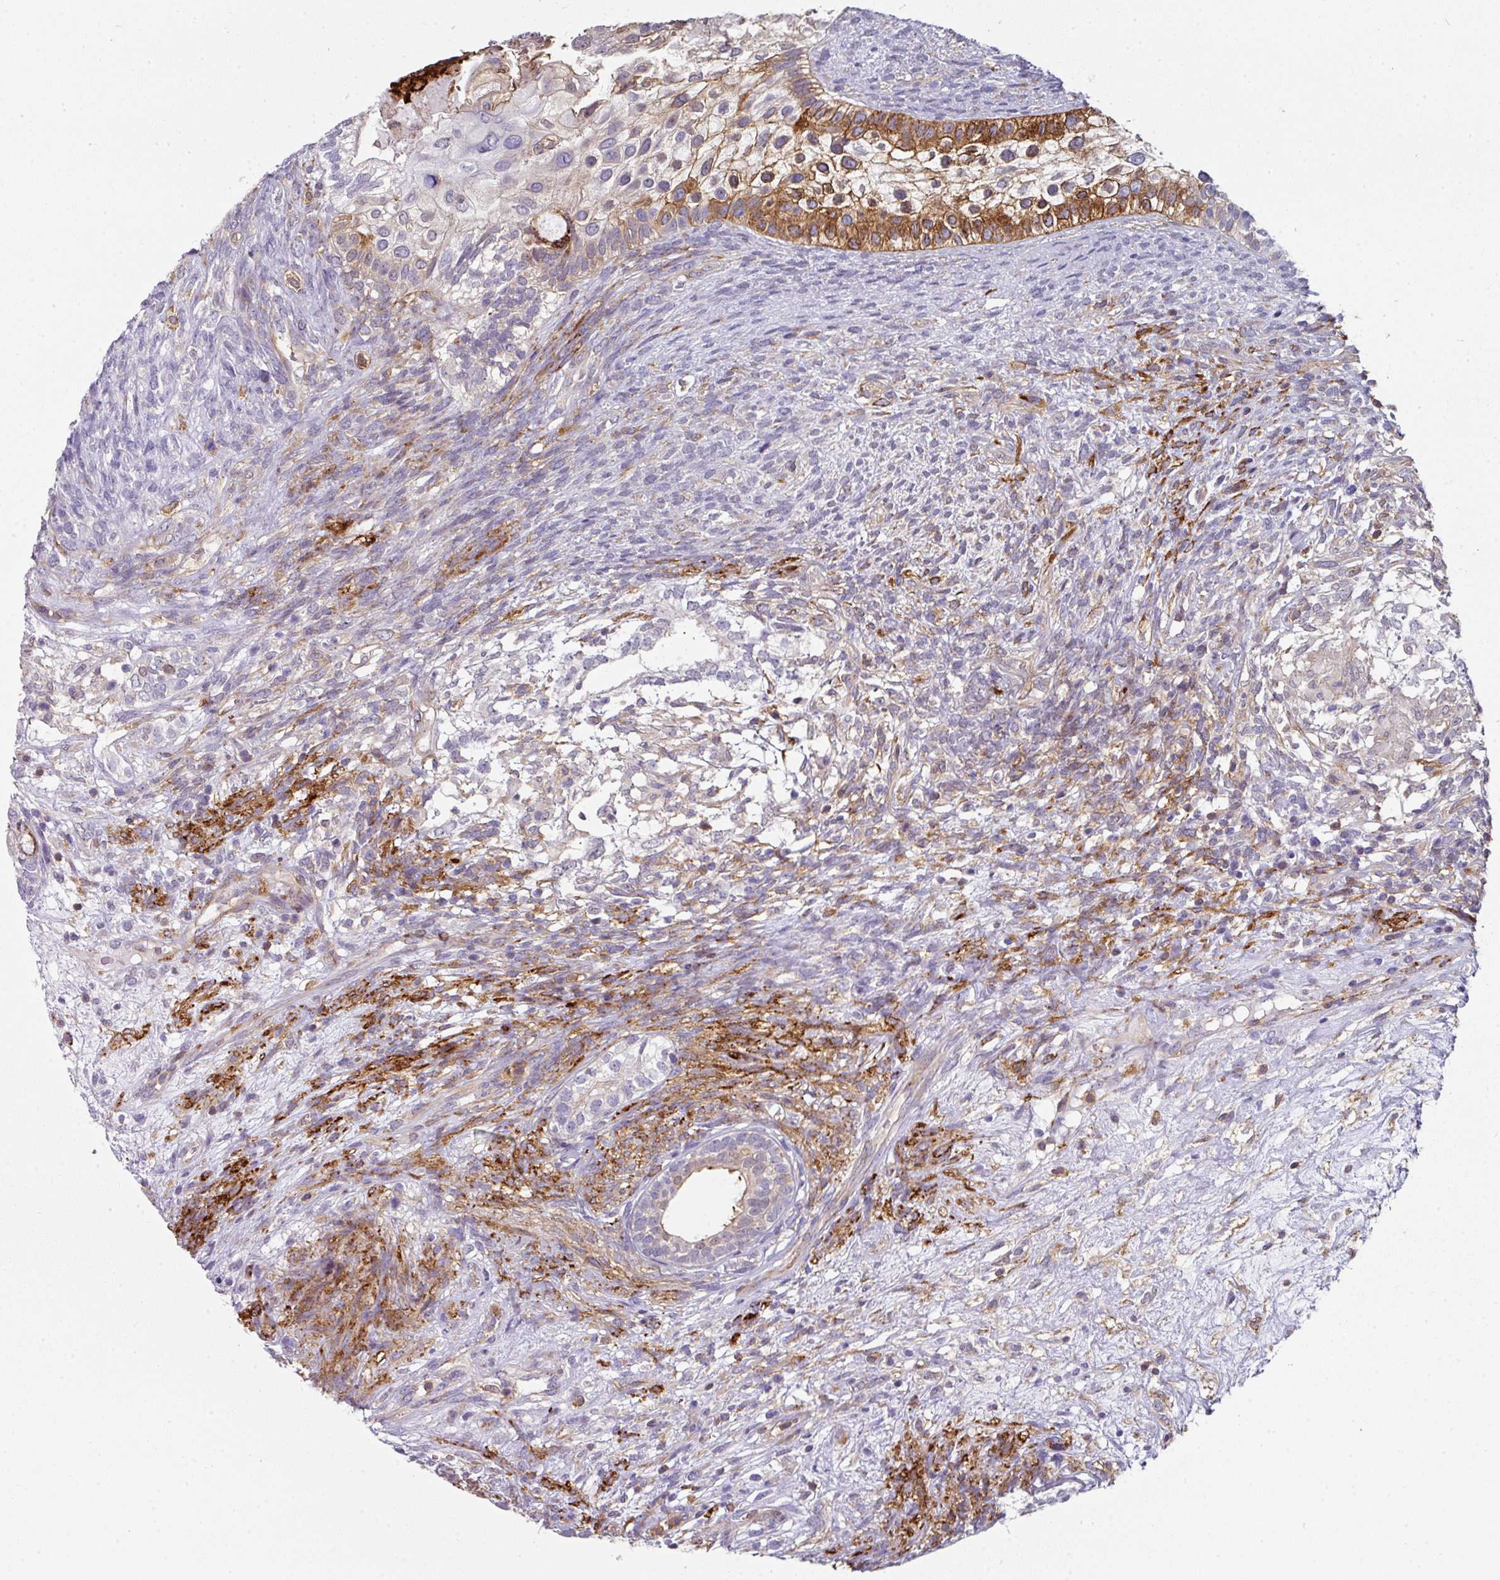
{"staining": {"intensity": "moderate", "quantity": "<25%", "location": "cytoplasmic/membranous"}, "tissue": "testis cancer", "cell_type": "Tumor cells", "image_type": "cancer", "snomed": [{"axis": "morphology", "description": "Seminoma, NOS"}, {"axis": "morphology", "description": "Carcinoma, Embryonal, NOS"}, {"axis": "topography", "description": "Testis"}], "caption": "Seminoma (testis) tissue exhibits moderate cytoplasmic/membranous expression in about <25% of tumor cells", "gene": "BEND5", "patient": {"sex": "male", "age": 41}}